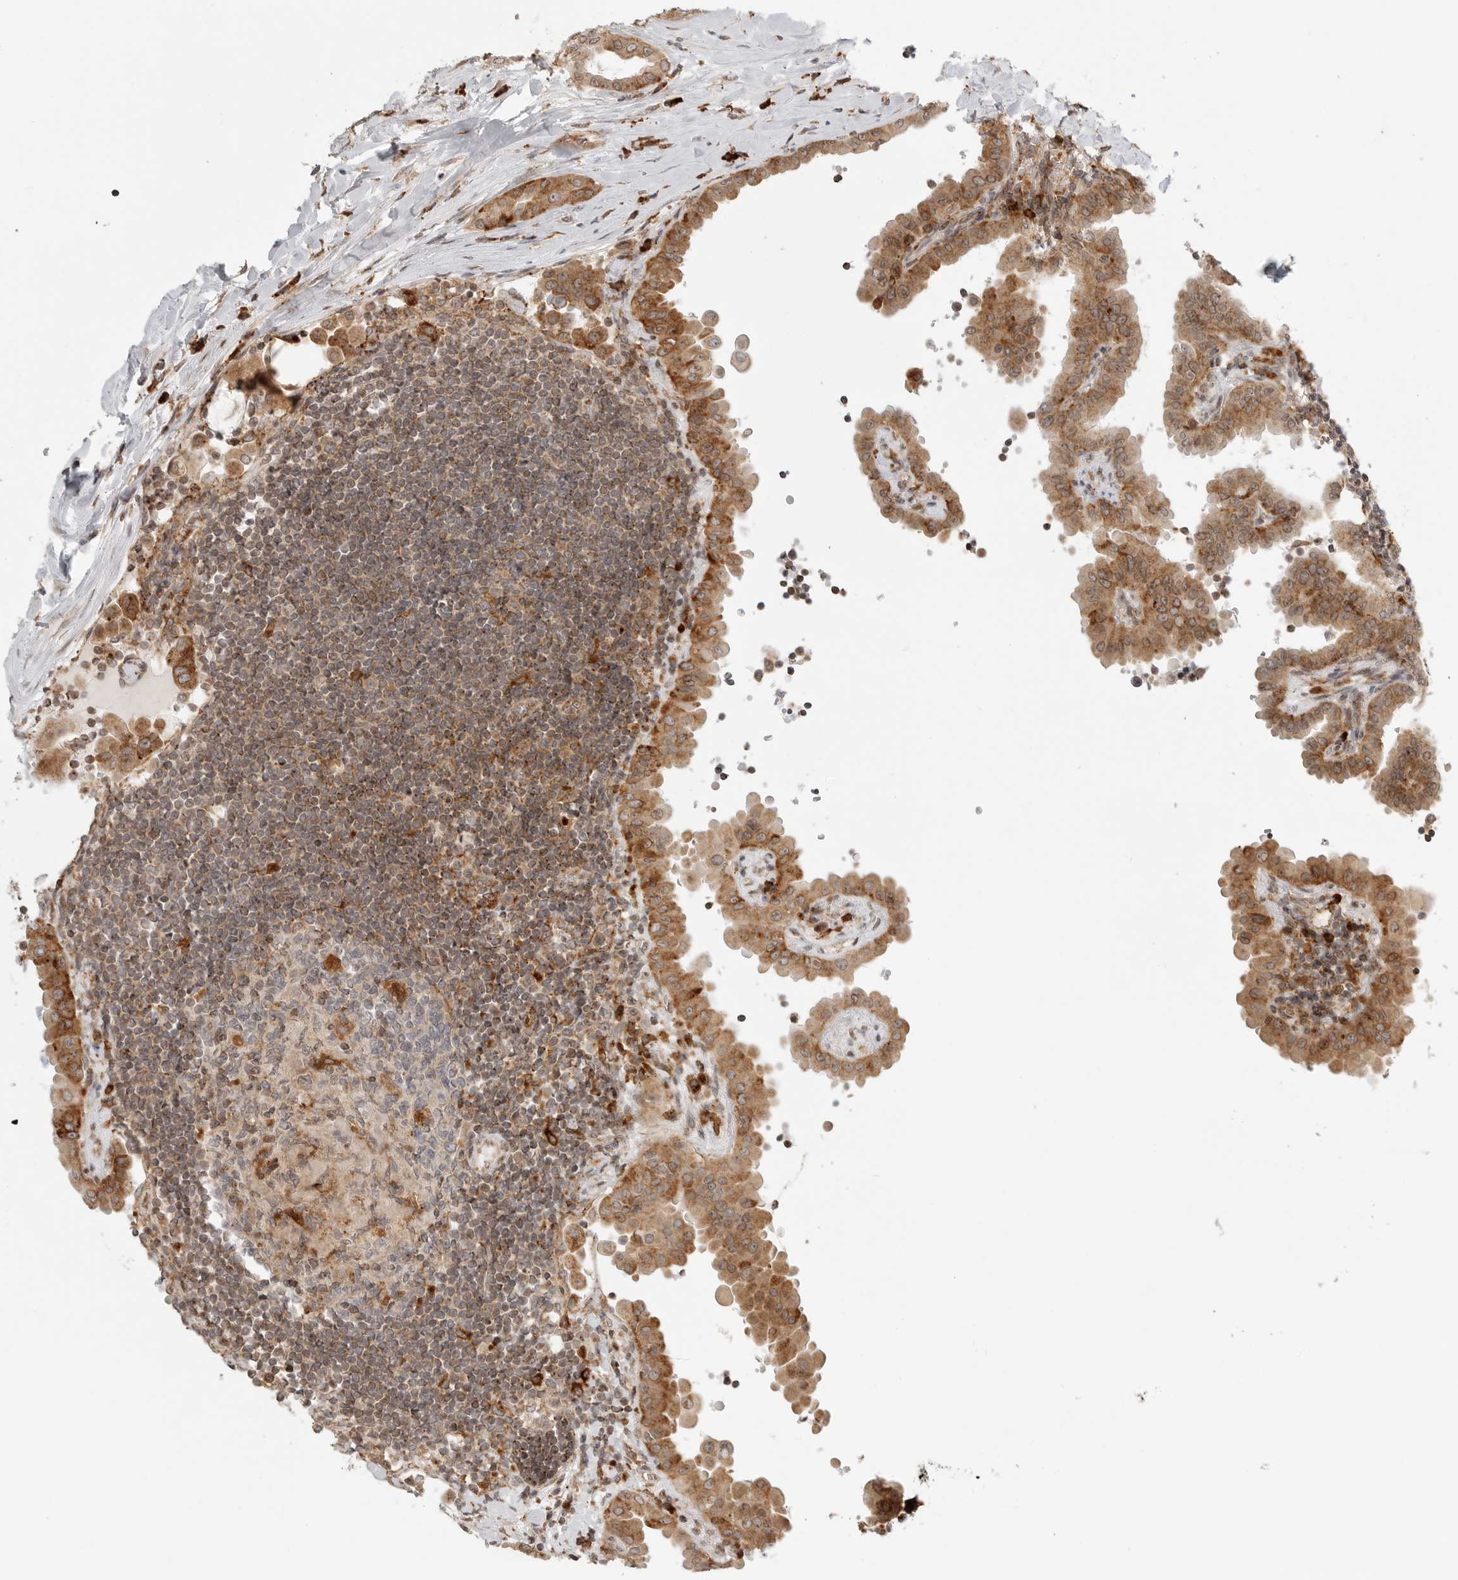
{"staining": {"intensity": "moderate", "quantity": ">75%", "location": "cytoplasmic/membranous"}, "tissue": "thyroid cancer", "cell_type": "Tumor cells", "image_type": "cancer", "snomed": [{"axis": "morphology", "description": "Papillary adenocarcinoma, NOS"}, {"axis": "topography", "description": "Thyroid gland"}], "caption": "Moderate cytoplasmic/membranous expression is seen in approximately >75% of tumor cells in thyroid cancer.", "gene": "IDUA", "patient": {"sex": "male", "age": 33}}